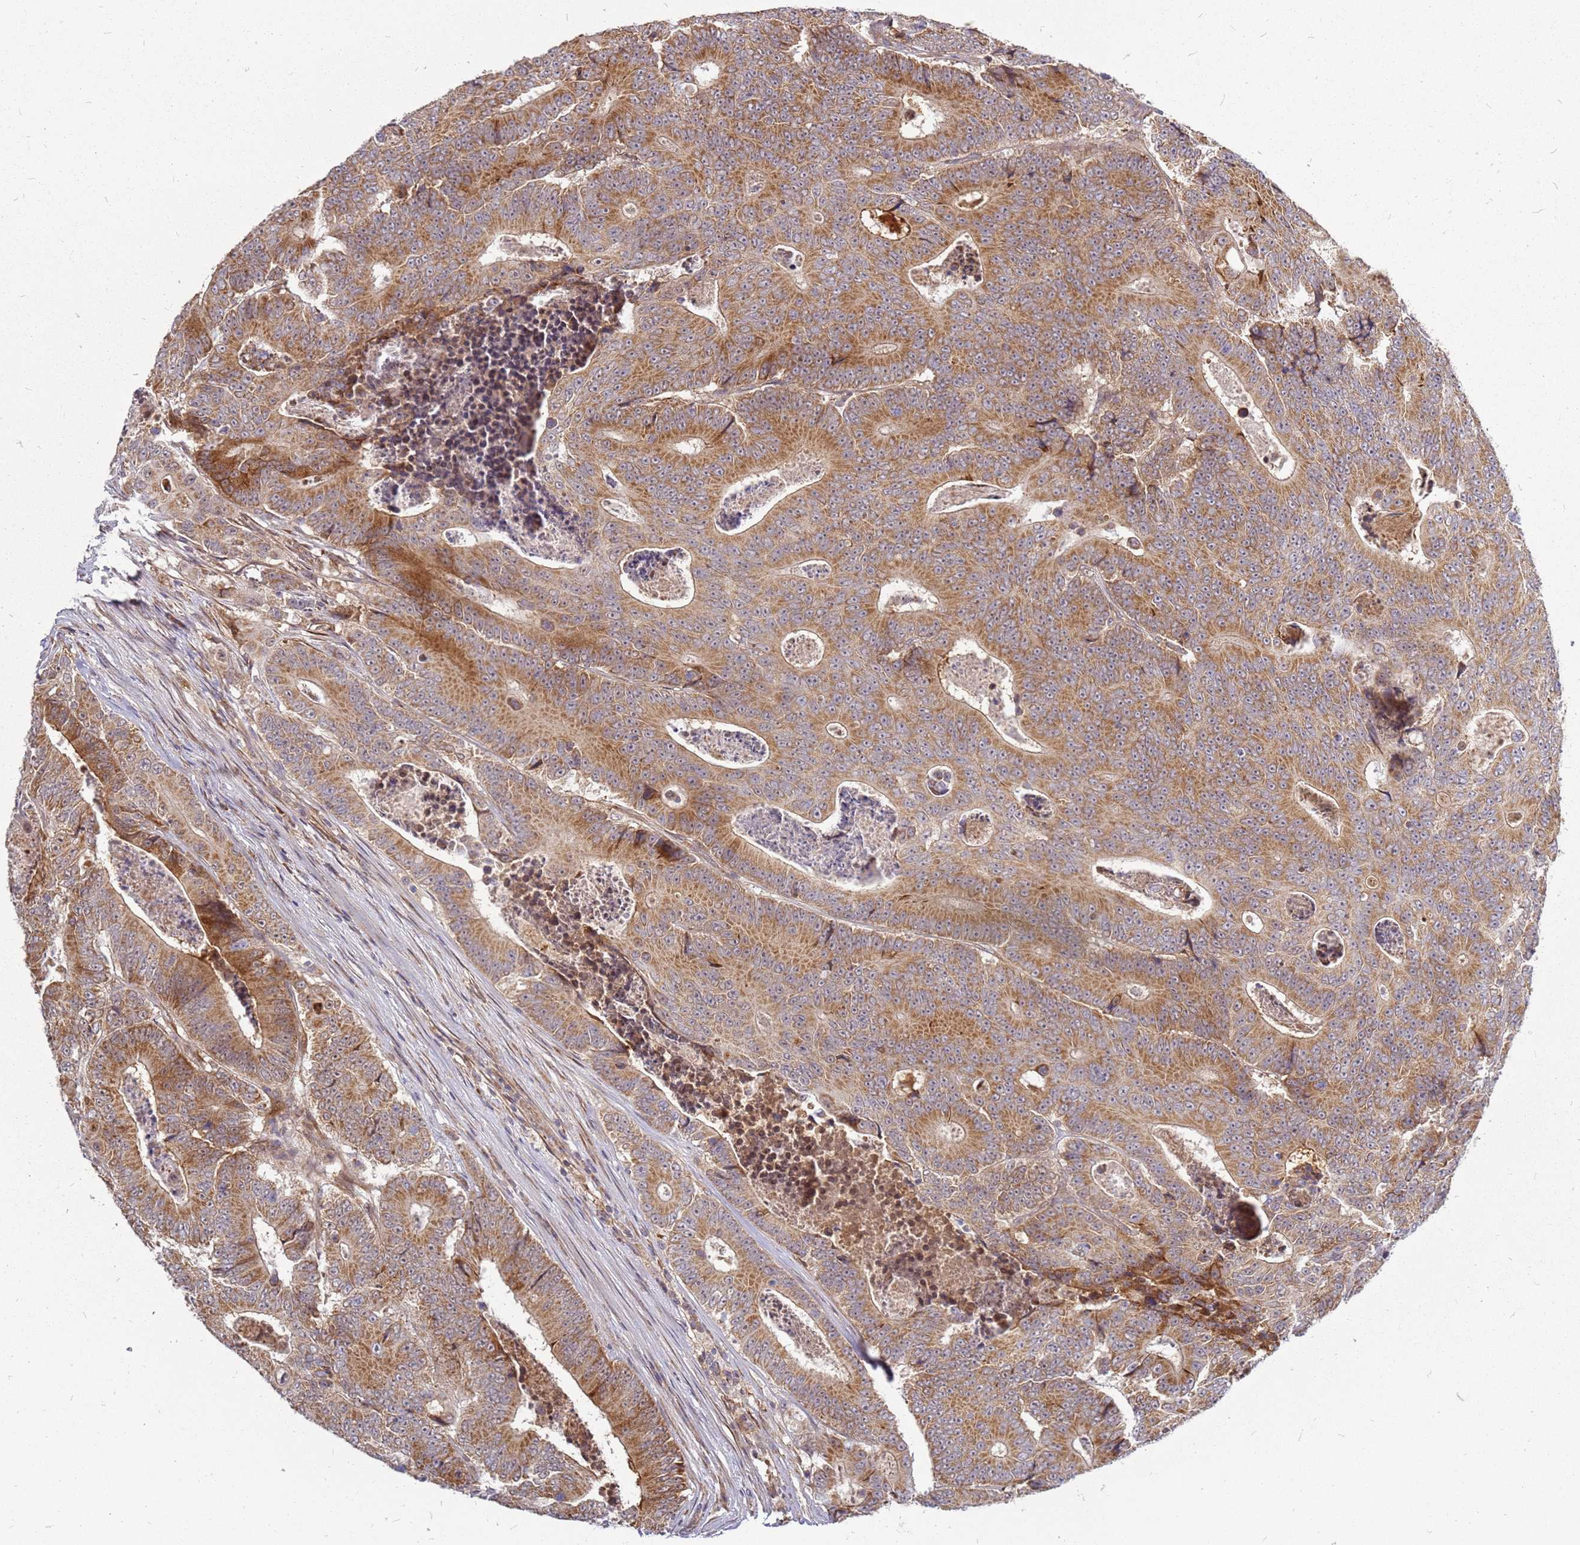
{"staining": {"intensity": "moderate", "quantity": ">75%", "location": "cytoplasmic/membranous"}, "tissue": "colorectal cancer", "cell_type": "Tumor cells", "image_type": "cancer", "snomed": [{"axis": "morphology", "description": "Adenocarcinoma, NOS"}, {"axis": "topography", "description": "Colon"}], "caption": "Tumor cells display moderate cytoplasmic/membranous staining in about >75% of cells in adenocarcinoma (colorectal).", "gene": "CCDC159", "patient": {"sex": "male", "age": 83}}